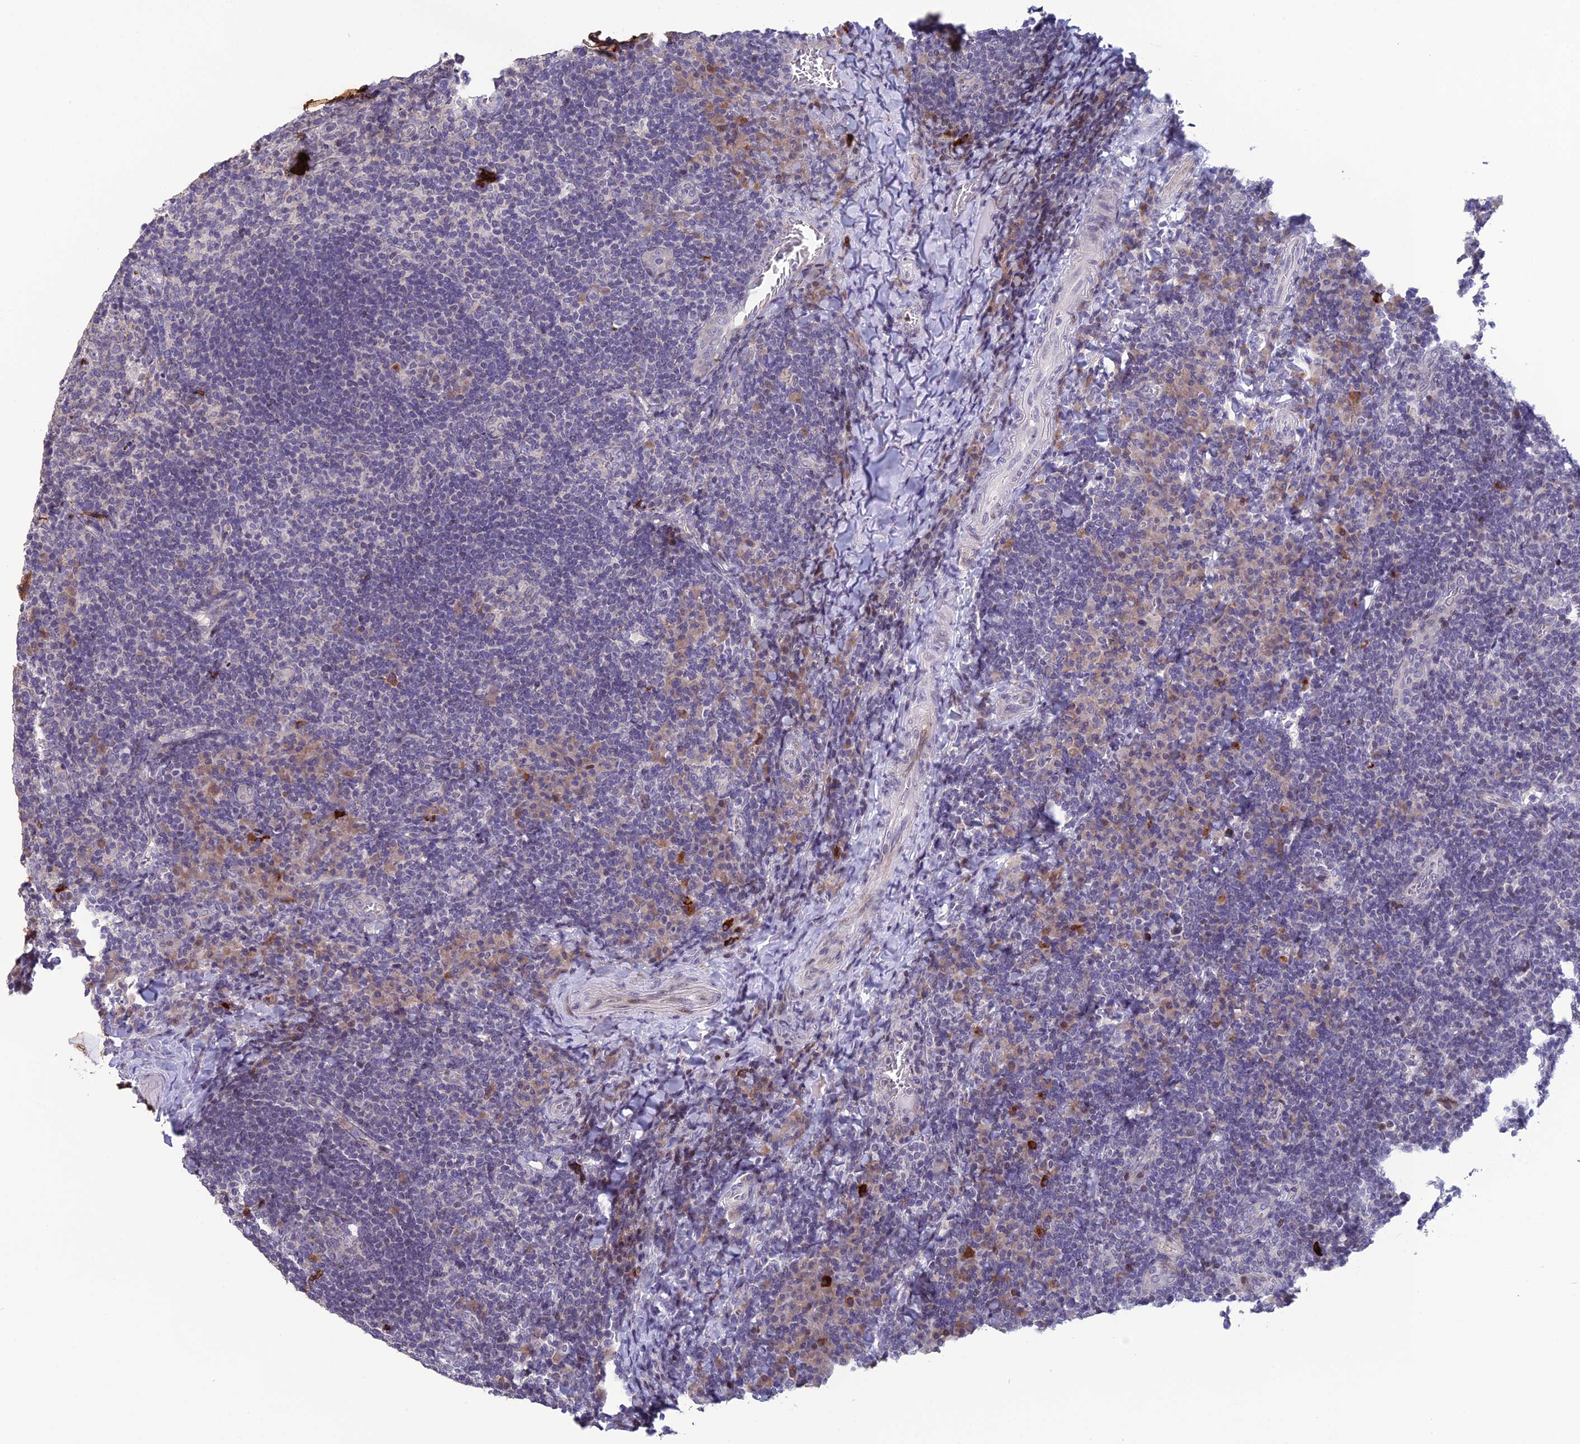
{"staining": {"intensity": "negative", "quantity": "none", "location": "none"}, "tissue": "tonsil", "cell_type": "Germinal center cells", "image_type": "normal", "snomed": [{"axis": "morphology", "description": "Normal tissue, NOS"}, {"axis": "topography", "description": "Tonsil"}], "caption": "Human tonsil stained for a protein using immunohistochemistry exhibits no positivity in germinal center cells.", "gene": "TMEM134", "patient": {"sex": "male", "age": 17}}